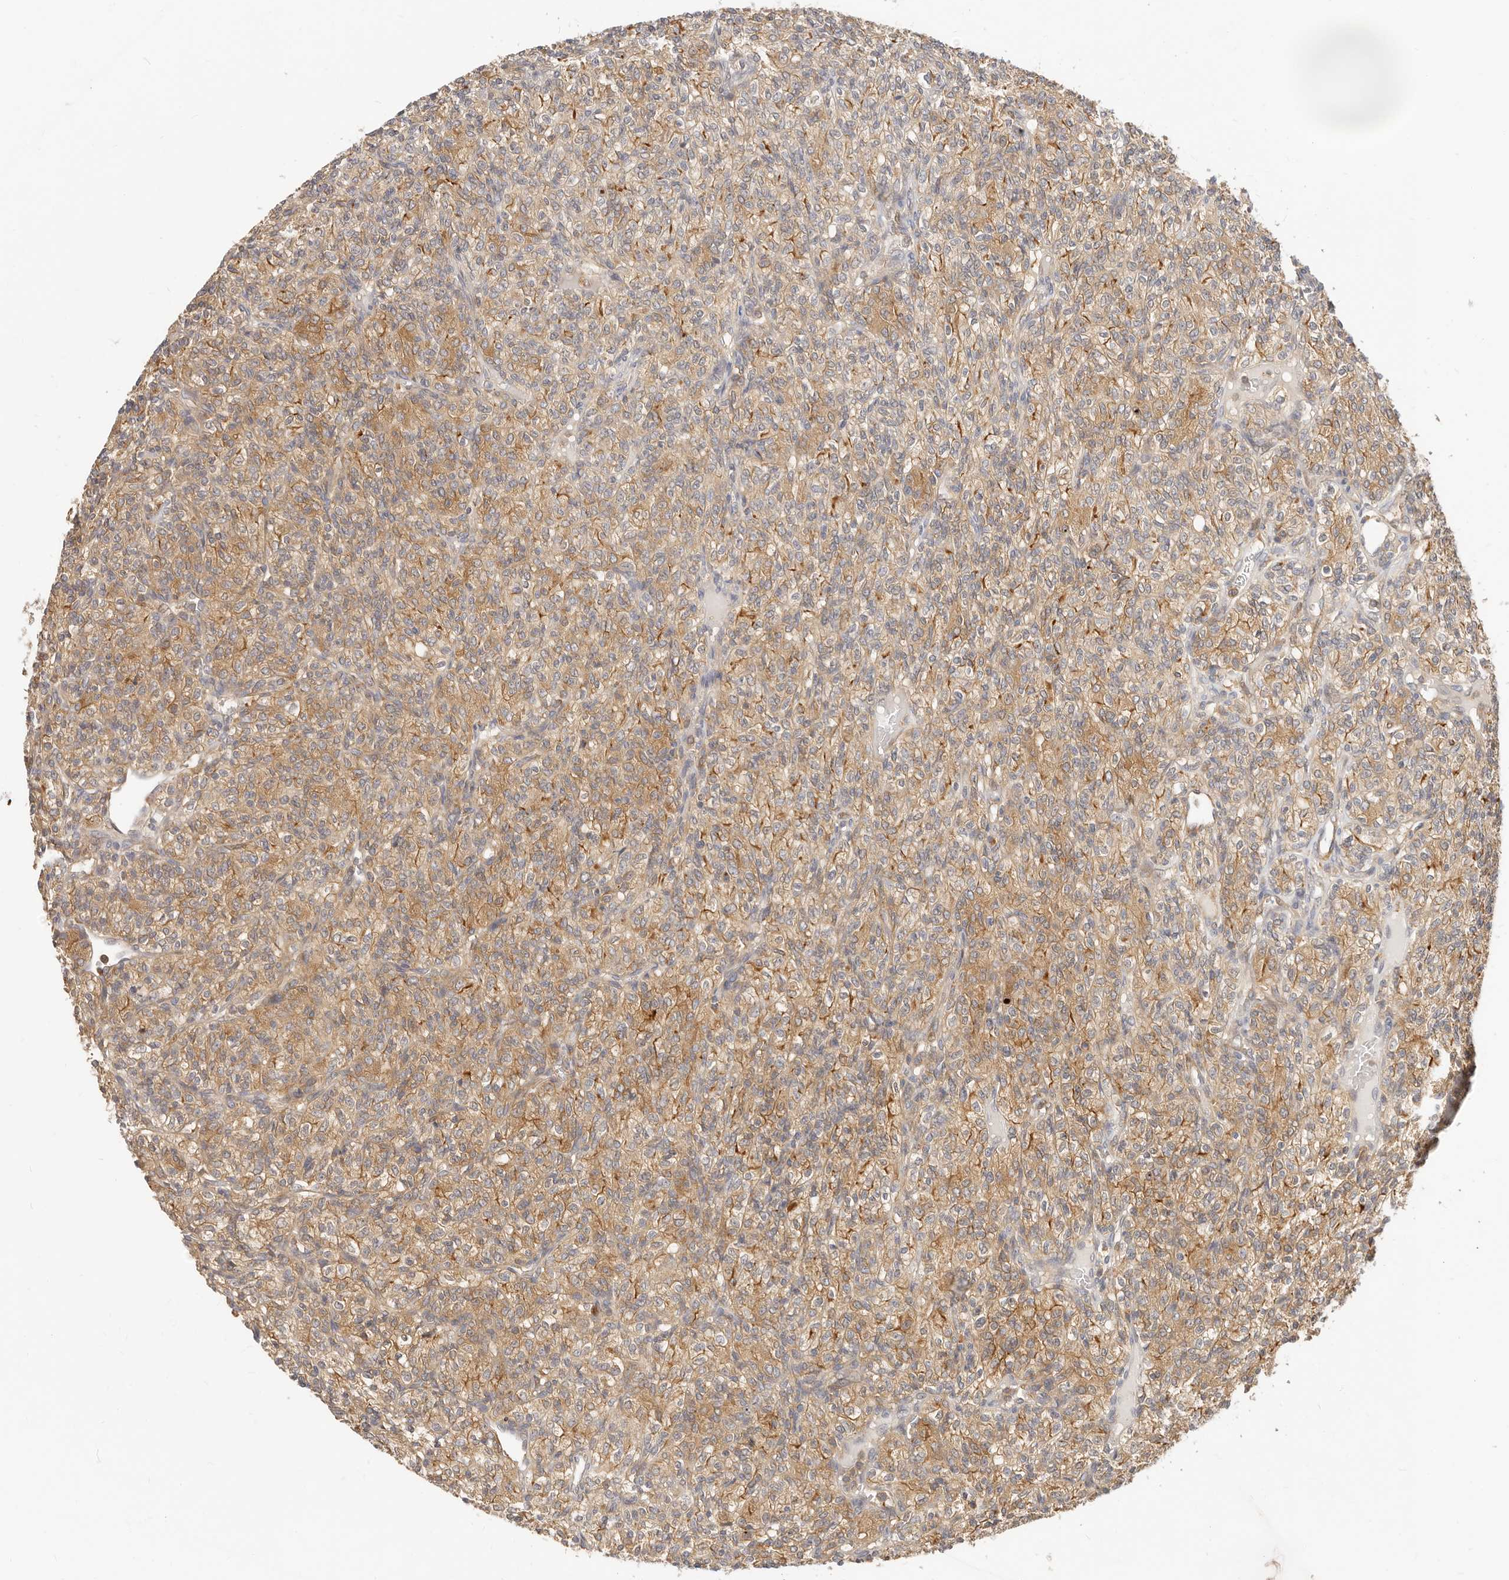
{"staining": {"intensity": "moderate", "quantity": ">75%", "location": "cytoplasmic/membranous"}, "tissue": "renal cancer", "cell_type": "Tumor cells", "image_type": "cancer", "snomed": [{"axis": "morphology", "description": "Adenocarcinoma, NOS"}, {"axis": "topography", "description": "Kidney"}], "caption": "An immunohistochemistry (IHC) photomicrograph of neoplastic tissue is shown. Protein staining in brown labels moderate cytoplasmic/membranous positivity in adenocarcinoma (renal) within tumor cells.", "gene": "DTNBP1", "patient": {"sex": "male", "age": 77}}